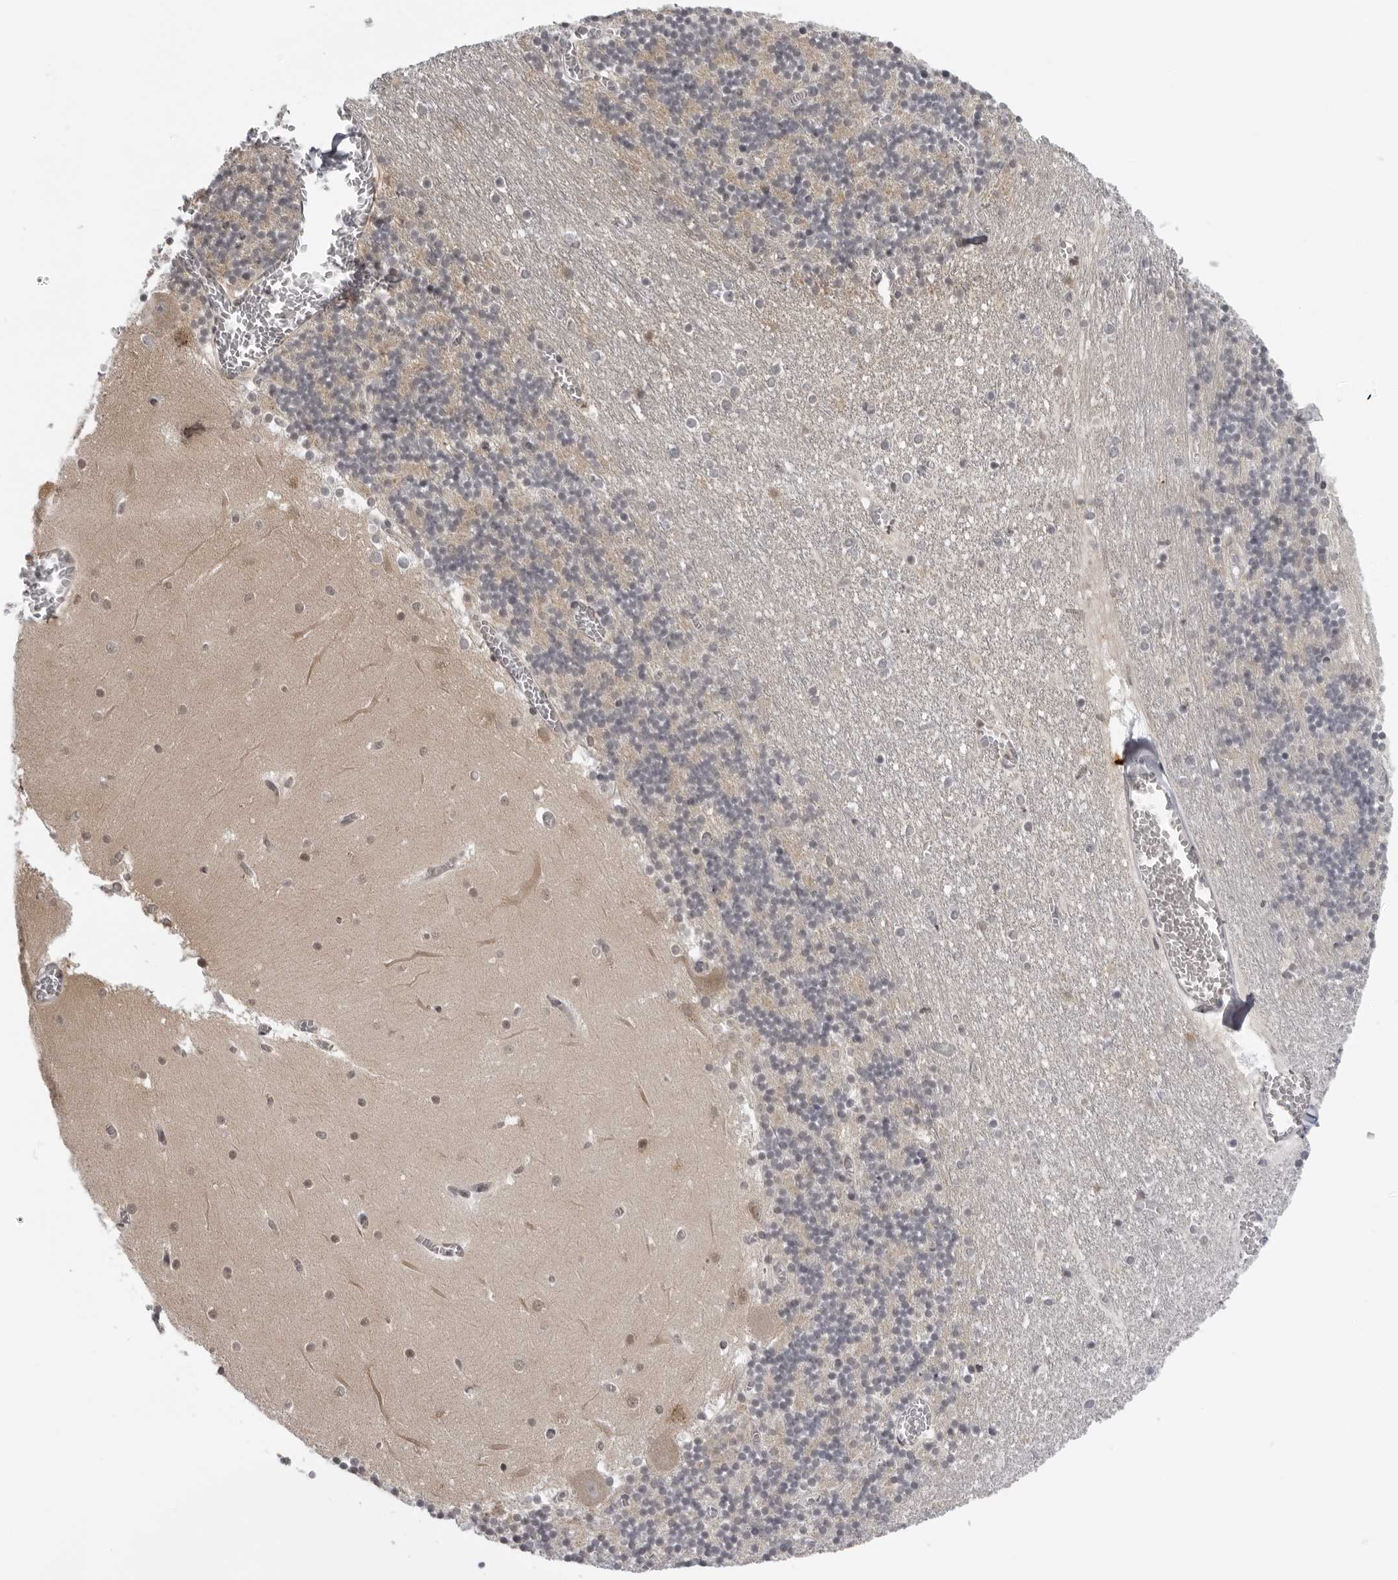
{"staining": {"intensity": "negative", "quantity": "none", "location": "none"}, "tissue": "cerebellum", "cell_type": "Cells in granular layer", "image_type": "normal", "snomed": [{"axis": "morphology", "description": "Normal tissue, NOS"}, {"axis": "topography", "description": "Cerebellum"}], "caption": "Immunohistochemical staining of normal cerebellum exhibits no significant expression in cells in granular layer. (Brightfield microscopy of DAB (3,3'-diaminobenzidine) immunohistochemistry (IHC) at high magnification).", "gene": "MRPS15", "patient": {"sex": "female", "age": 28}}